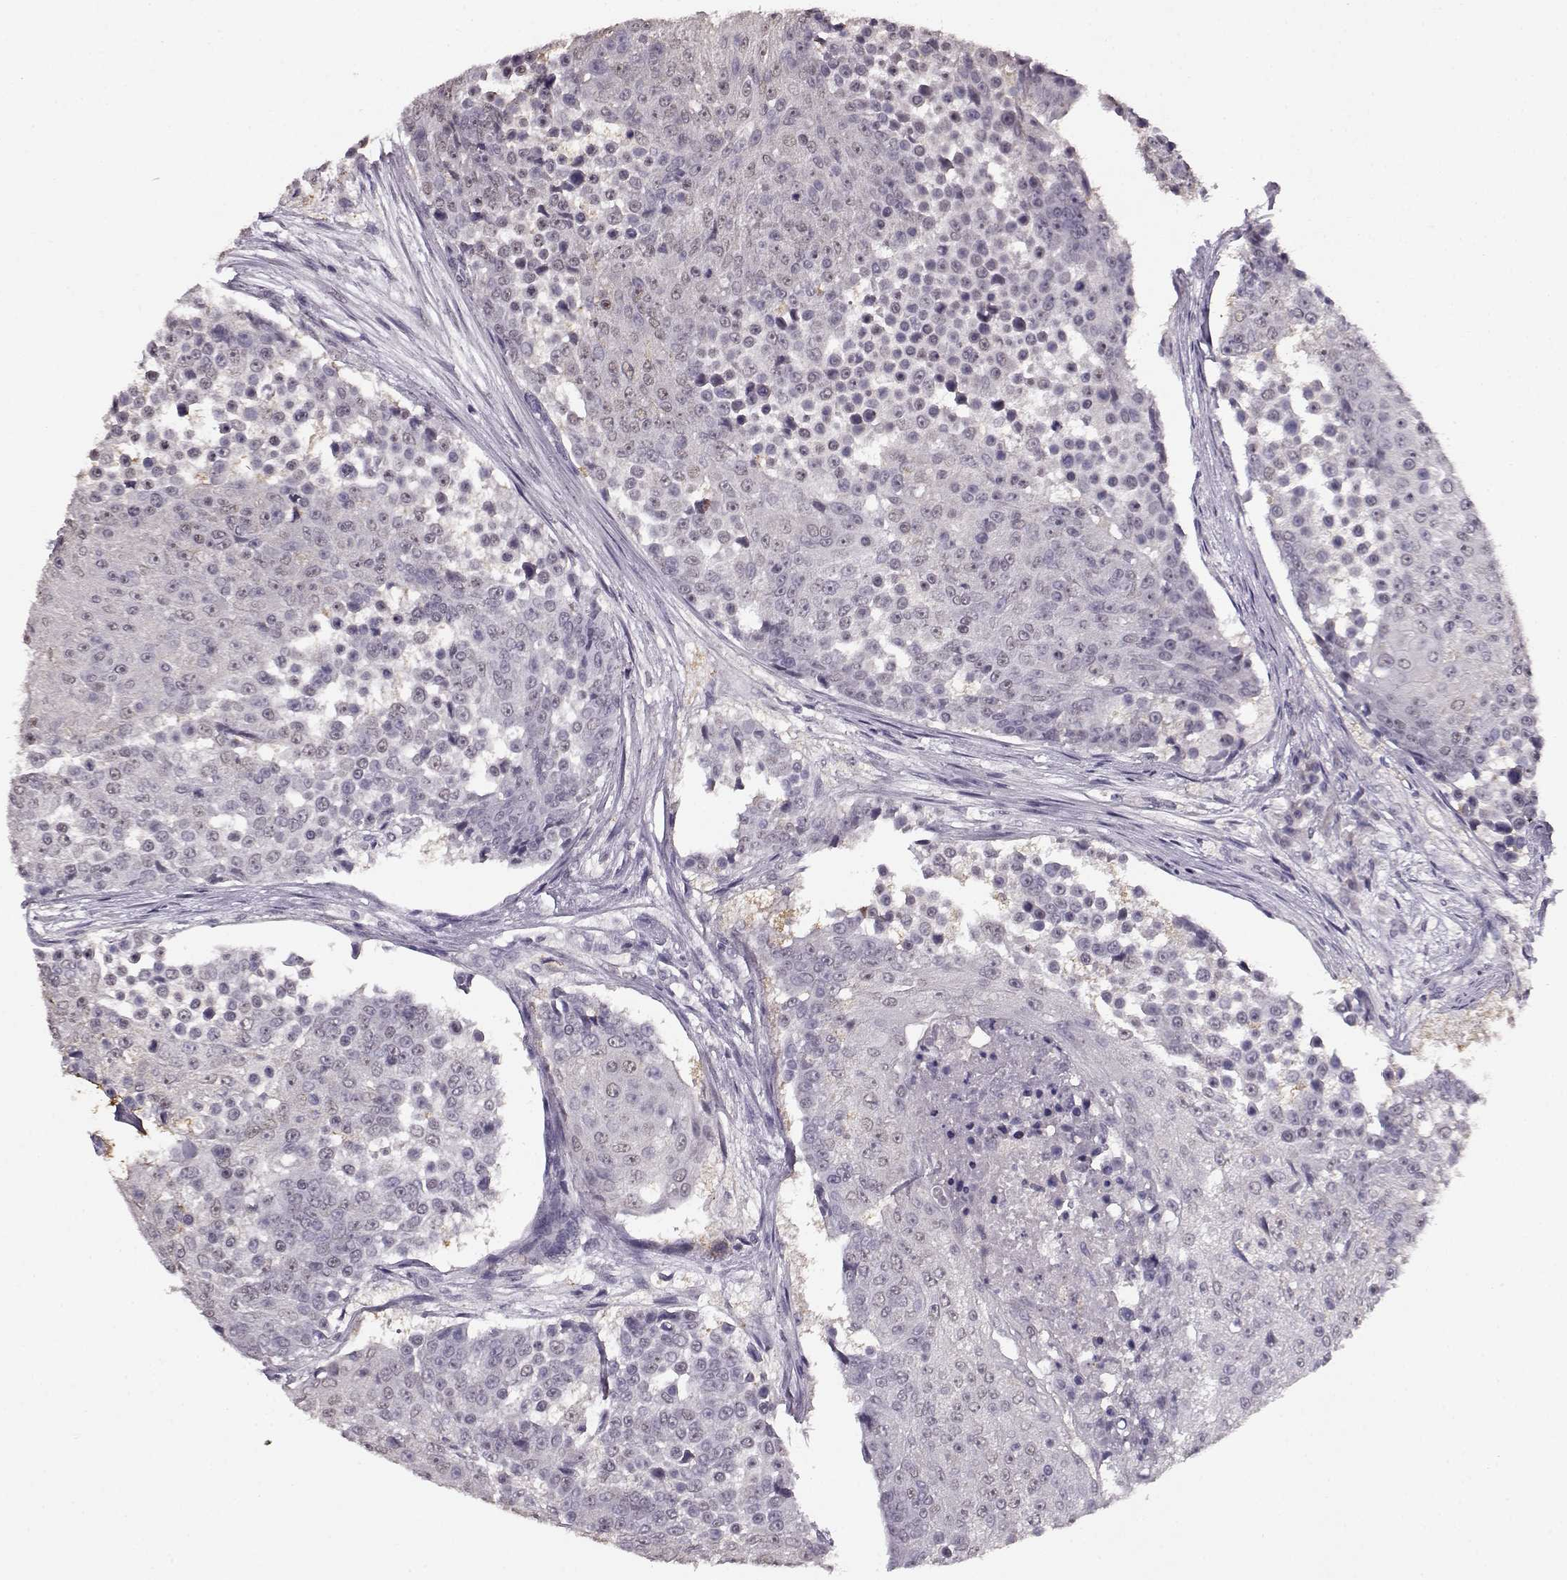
{"staining": {"intensity": "weak", "quantity": "25%-75%", "location": "nuclear"}, "tissue": "urothelial cancer", "cell_type": "Tumor cells", "image_type": "cancer", "snomed": [{"axis": "morphology", "description": "Urothelial carcinoma, High grade"}, {"axis": "topography", "description": "Urinary bladder"}], "caption": "The photomicrograph reveals staining of urothelial carcinoma (high-grade), revealing weak nuclear protein expression (brown color) within tumor cells.", "gene": "RP1L1", "patient": {"sex": "female", "age": 63}}